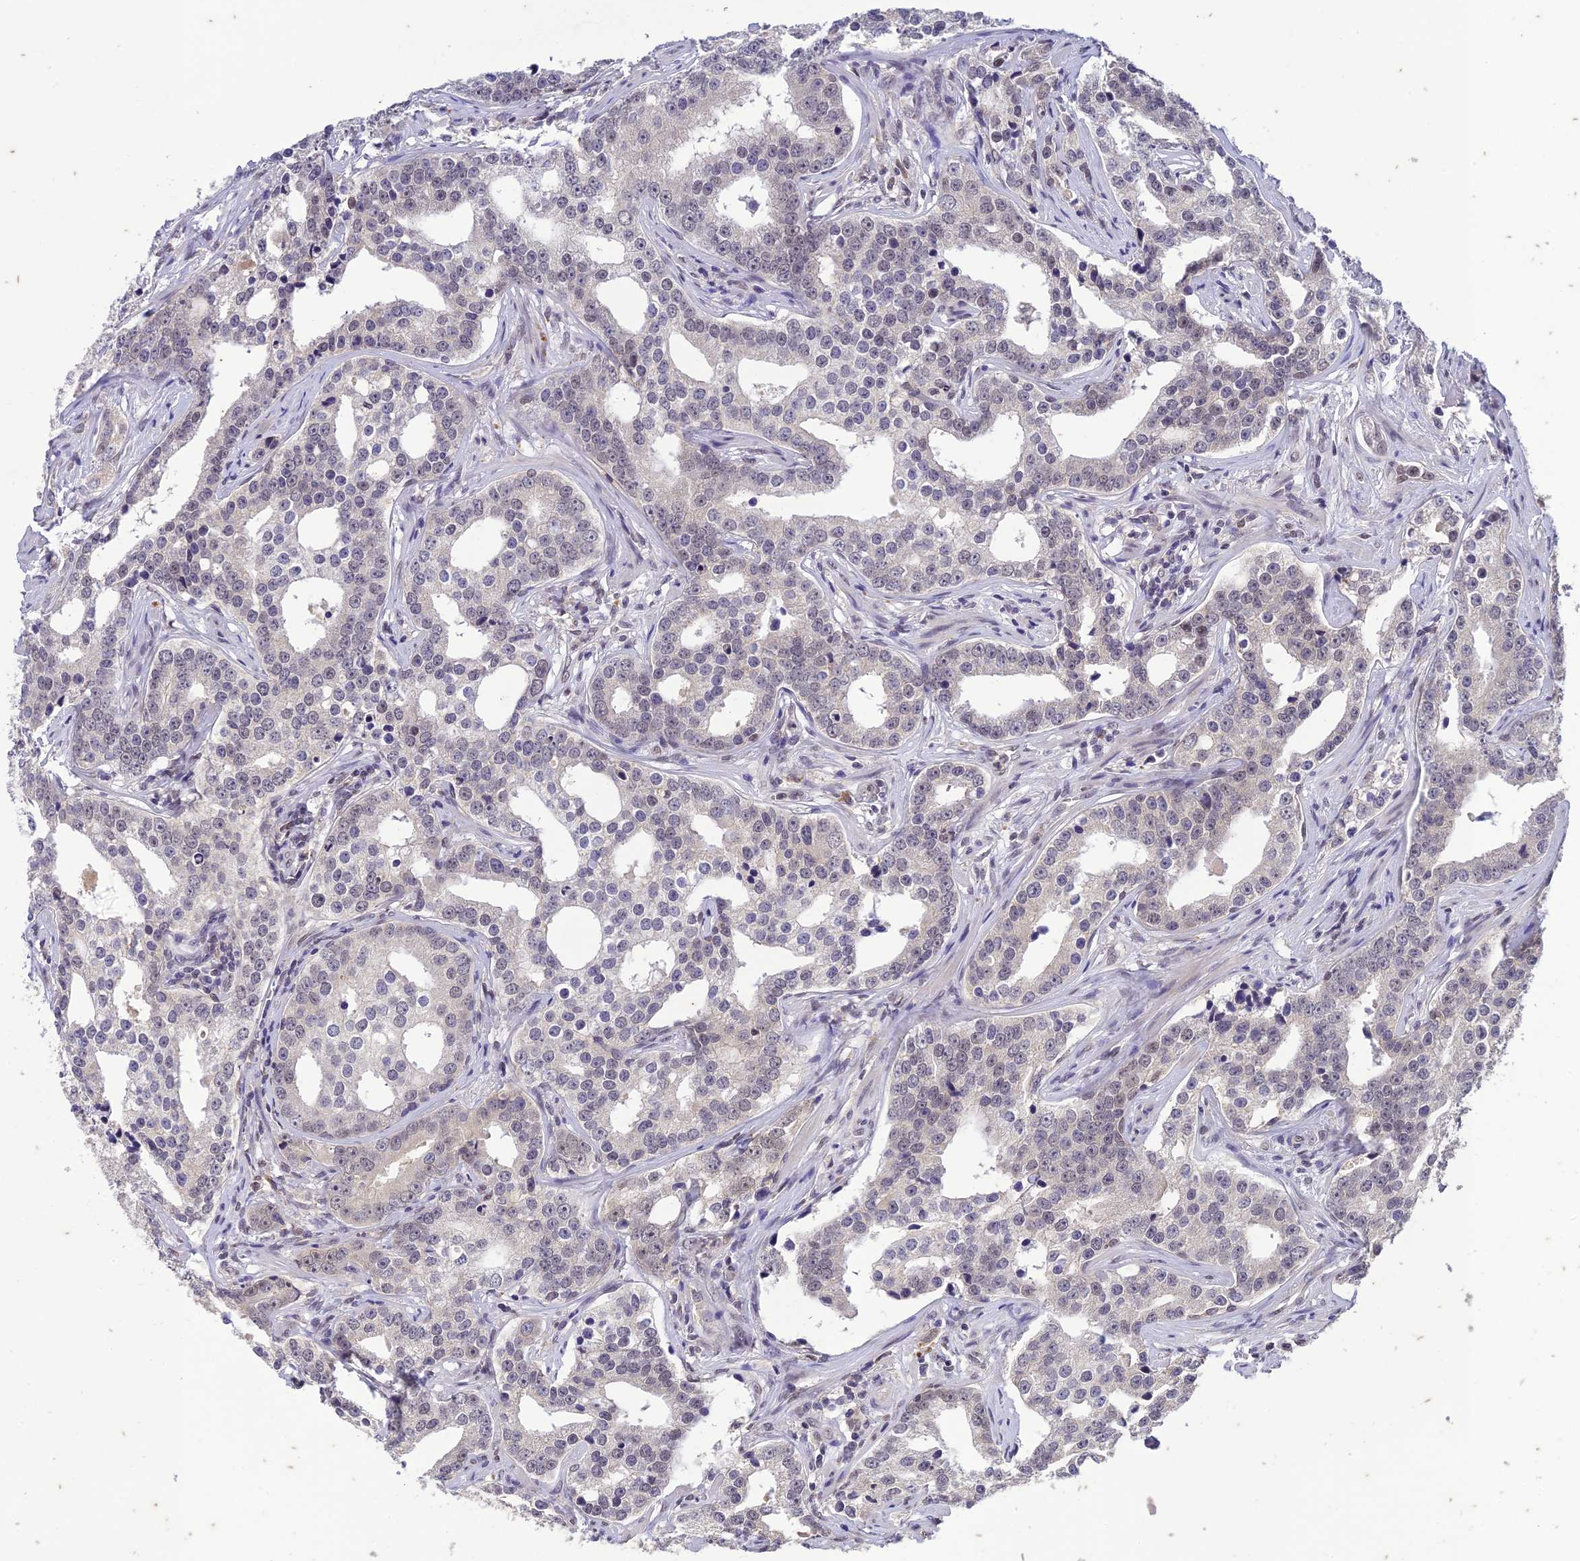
{"staining": {"intensity": "weak", "quantity": "<25%", "location": "nuclear"}, "tissue": "prostate cancer", "cell_type": "Tumor cells", "image_type": "cancer", "snomed": [{"axis": "morphology", "description": "Adenocarcinoma, High grade"}, {"axis": "topography", "description": "Prostate"}], "caption": "The photomicrograph displays no staining of tumor cells in adenocarcinoma (high-grade) (prostate). (Stains: DAB IHC with hematoxylin counter stain, Microscopy: brightfield microscopy at high magnification).", "gene": "POP4", "patient": {"sex": "male", "age": 62}}